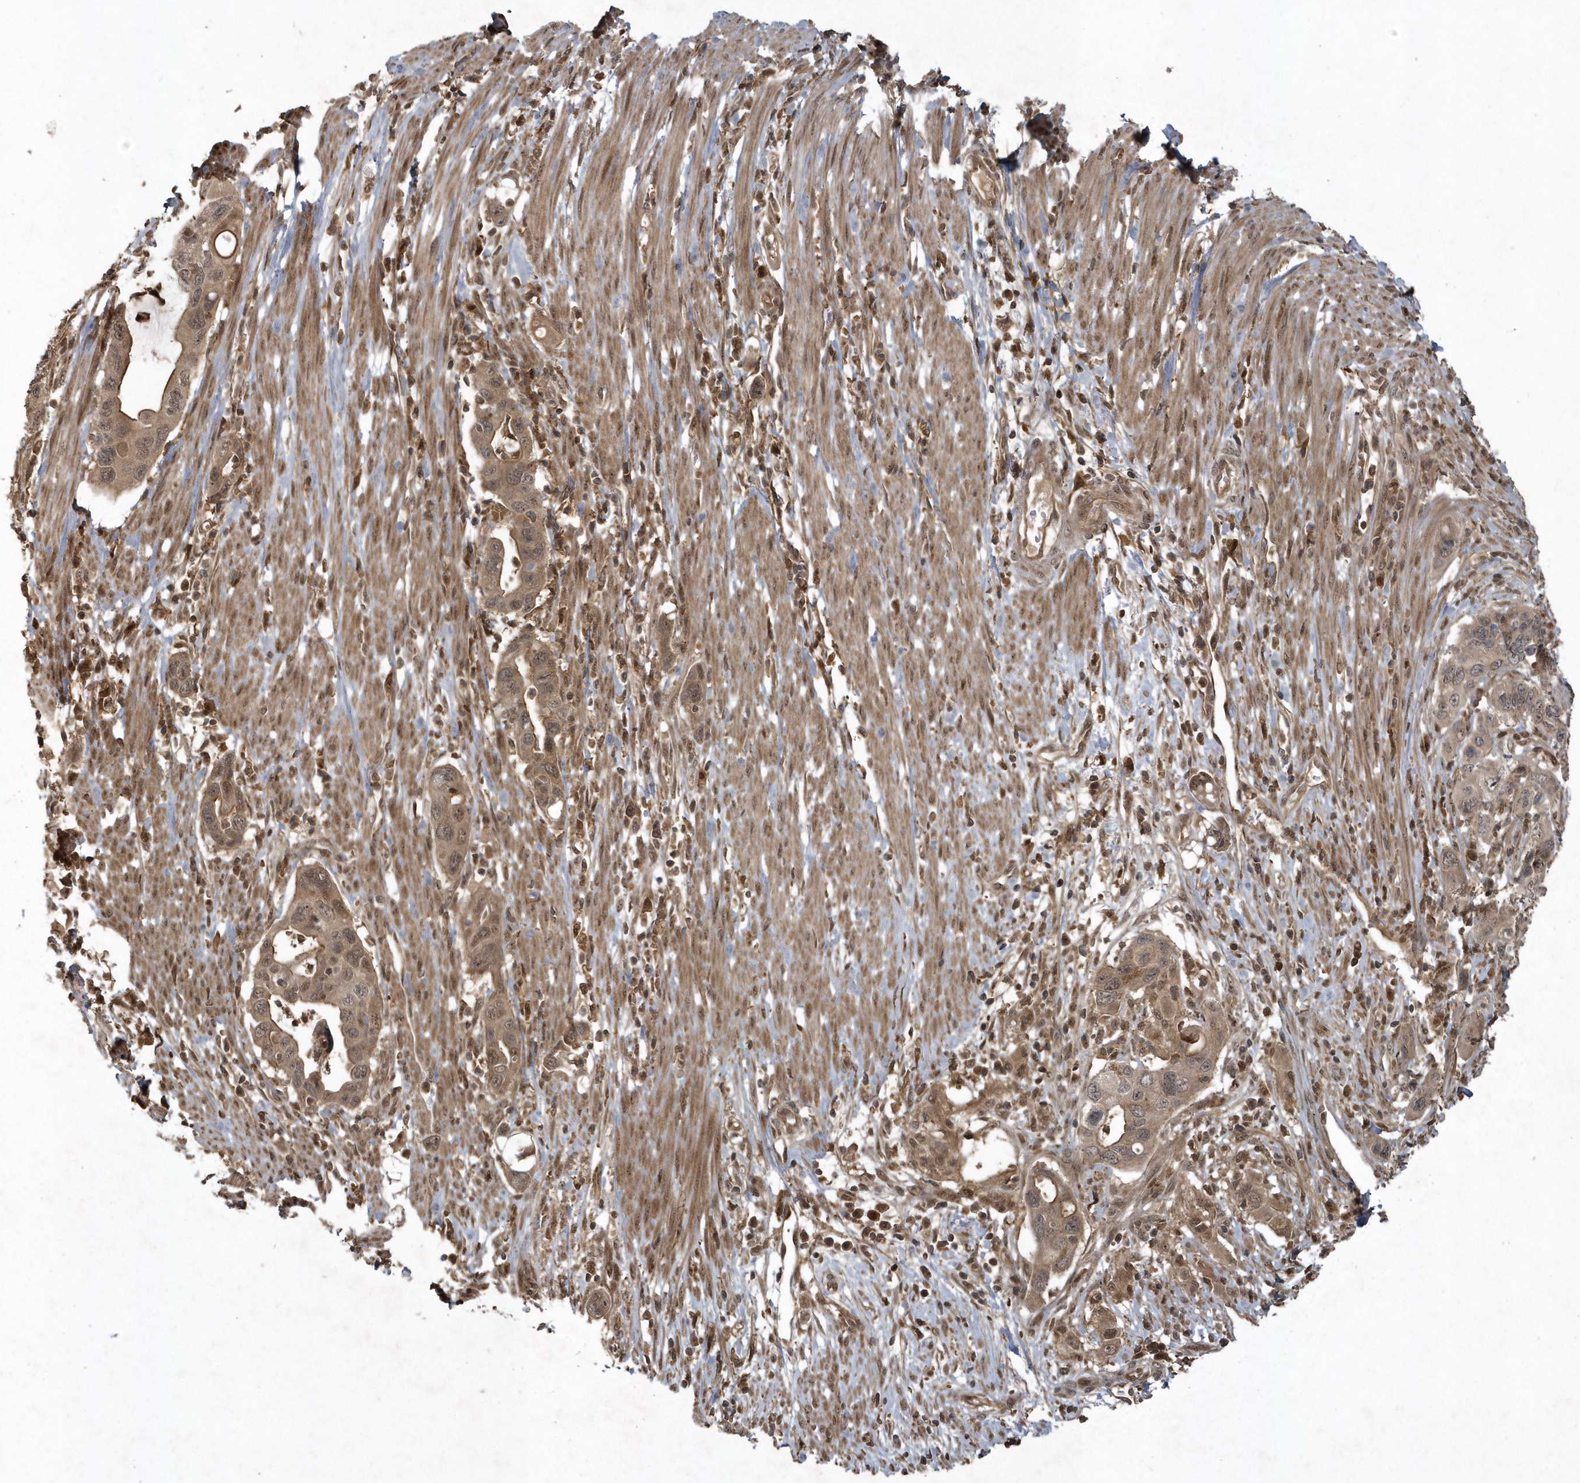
{"staining": {"intensity": "moderate", "quantity": ">75%", "location": "cytoplasmic/membranous,nuclear"}, "tissue": "pancreatic cancer", "cell_type": "Tumor cells", "image_type": "cancer", "snomed": [{"axis": "morphology", "description": "Adenocarcinoma, NOS"}, {"axis": "topography", "description": "Pancreas"}], "caption": "Pancreatic cancer (adenocarcinoma) stained with a brown dye displays moderate cytoplasmic/membranous and nuclear positive expression in approximately >75% of tumor cells.", "gene": "LACC1", "patient": {"sex": "female", "age": 71}}